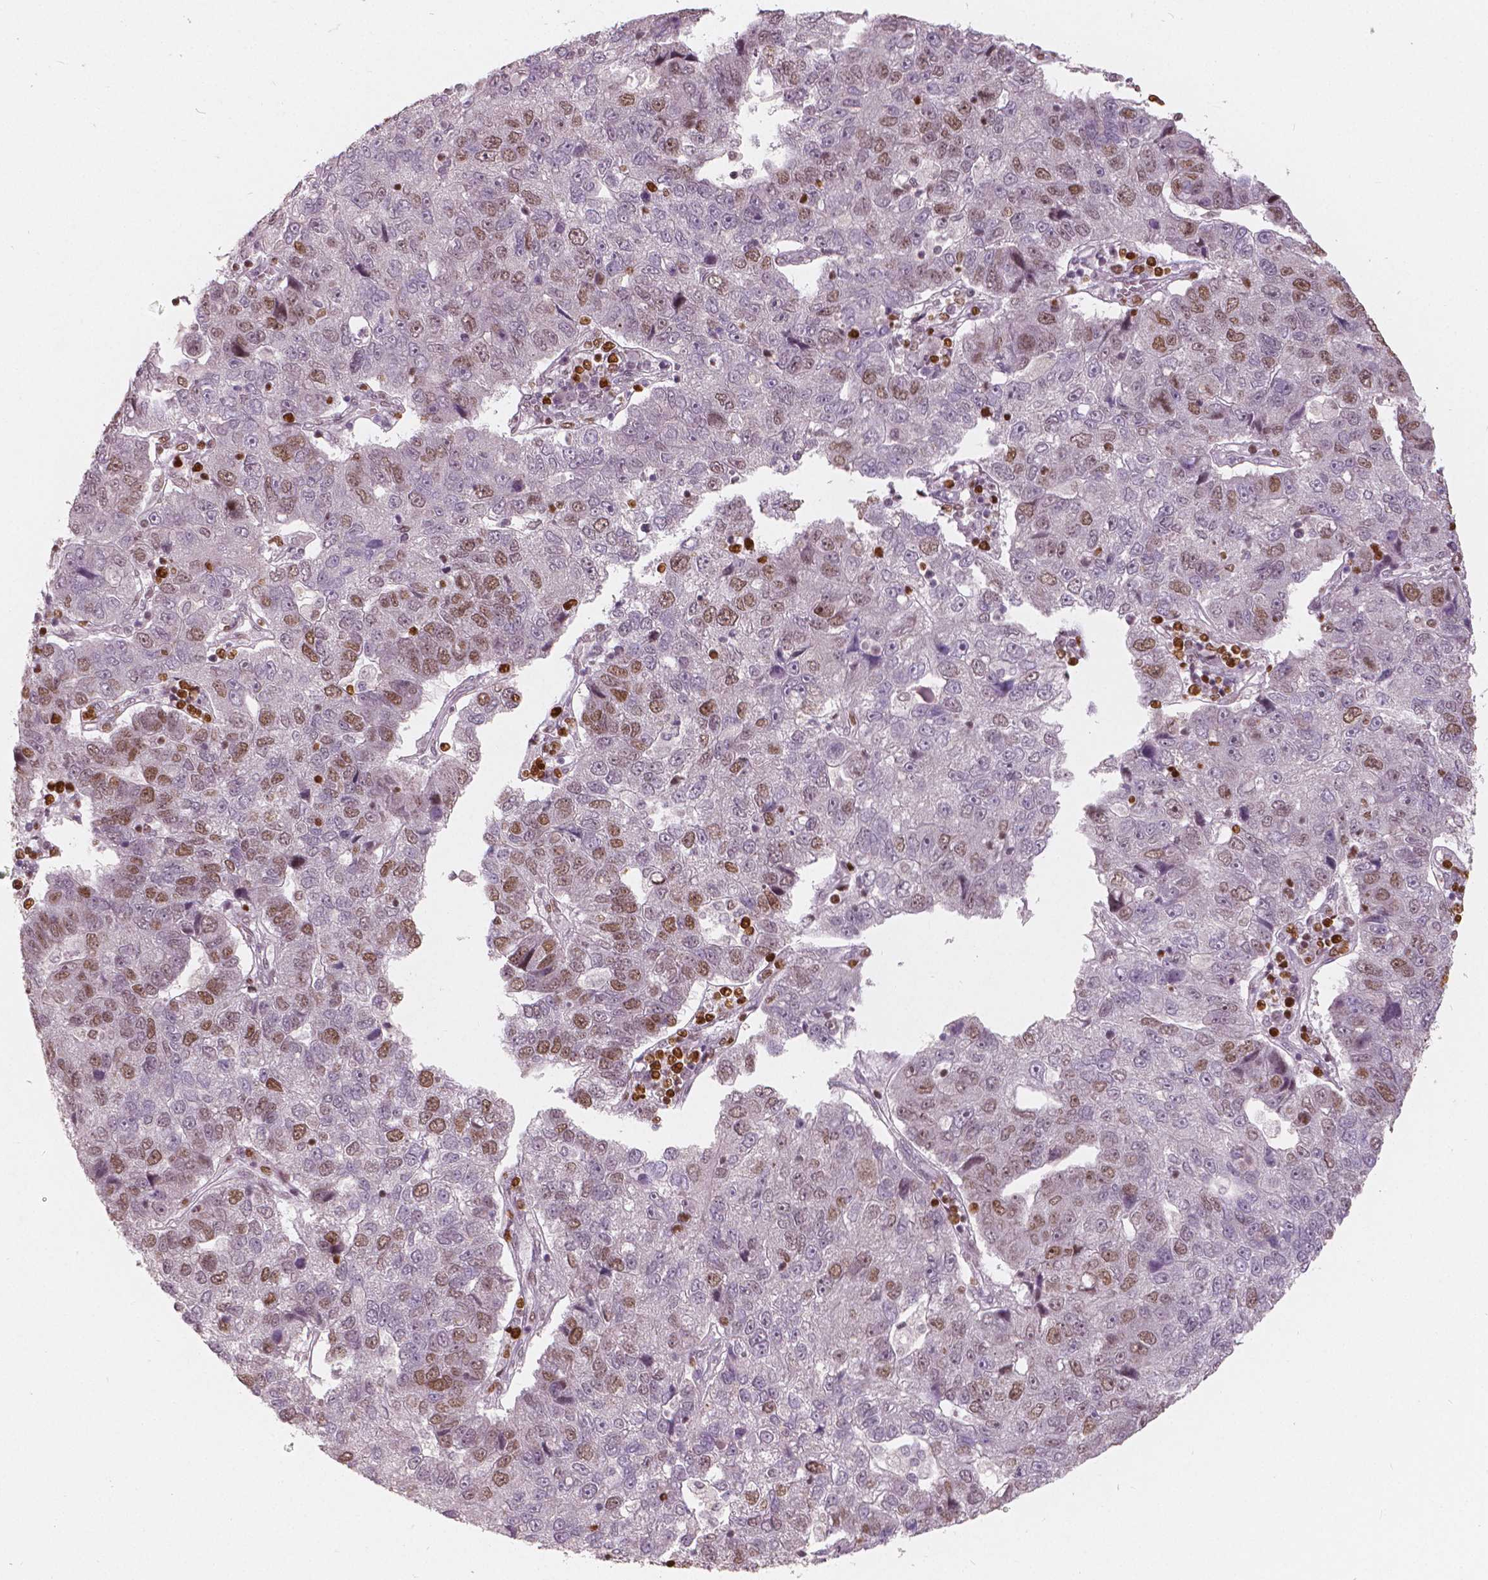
{"staining": {"intensity": "moderate", "quantity": "25%-75%", "location": "nuclear"}, "tissue": "pancreatic cancer", "cell_type": "Tumor cells", "image_type": "cancer", "snomed": [{"axis": "morphology", "description": "Adenocarcinoma, NOS"}, {"axis": "topography", "description": "Pancreas"}], "caption": "Immunohistochemical staining of human pancreatic cancer displays medium levels of moderate nuclear protein positivity in about 25%-75% of tumor cells.", "gene": "NSD2", "patient": {"sex": "female", "age": 61}}